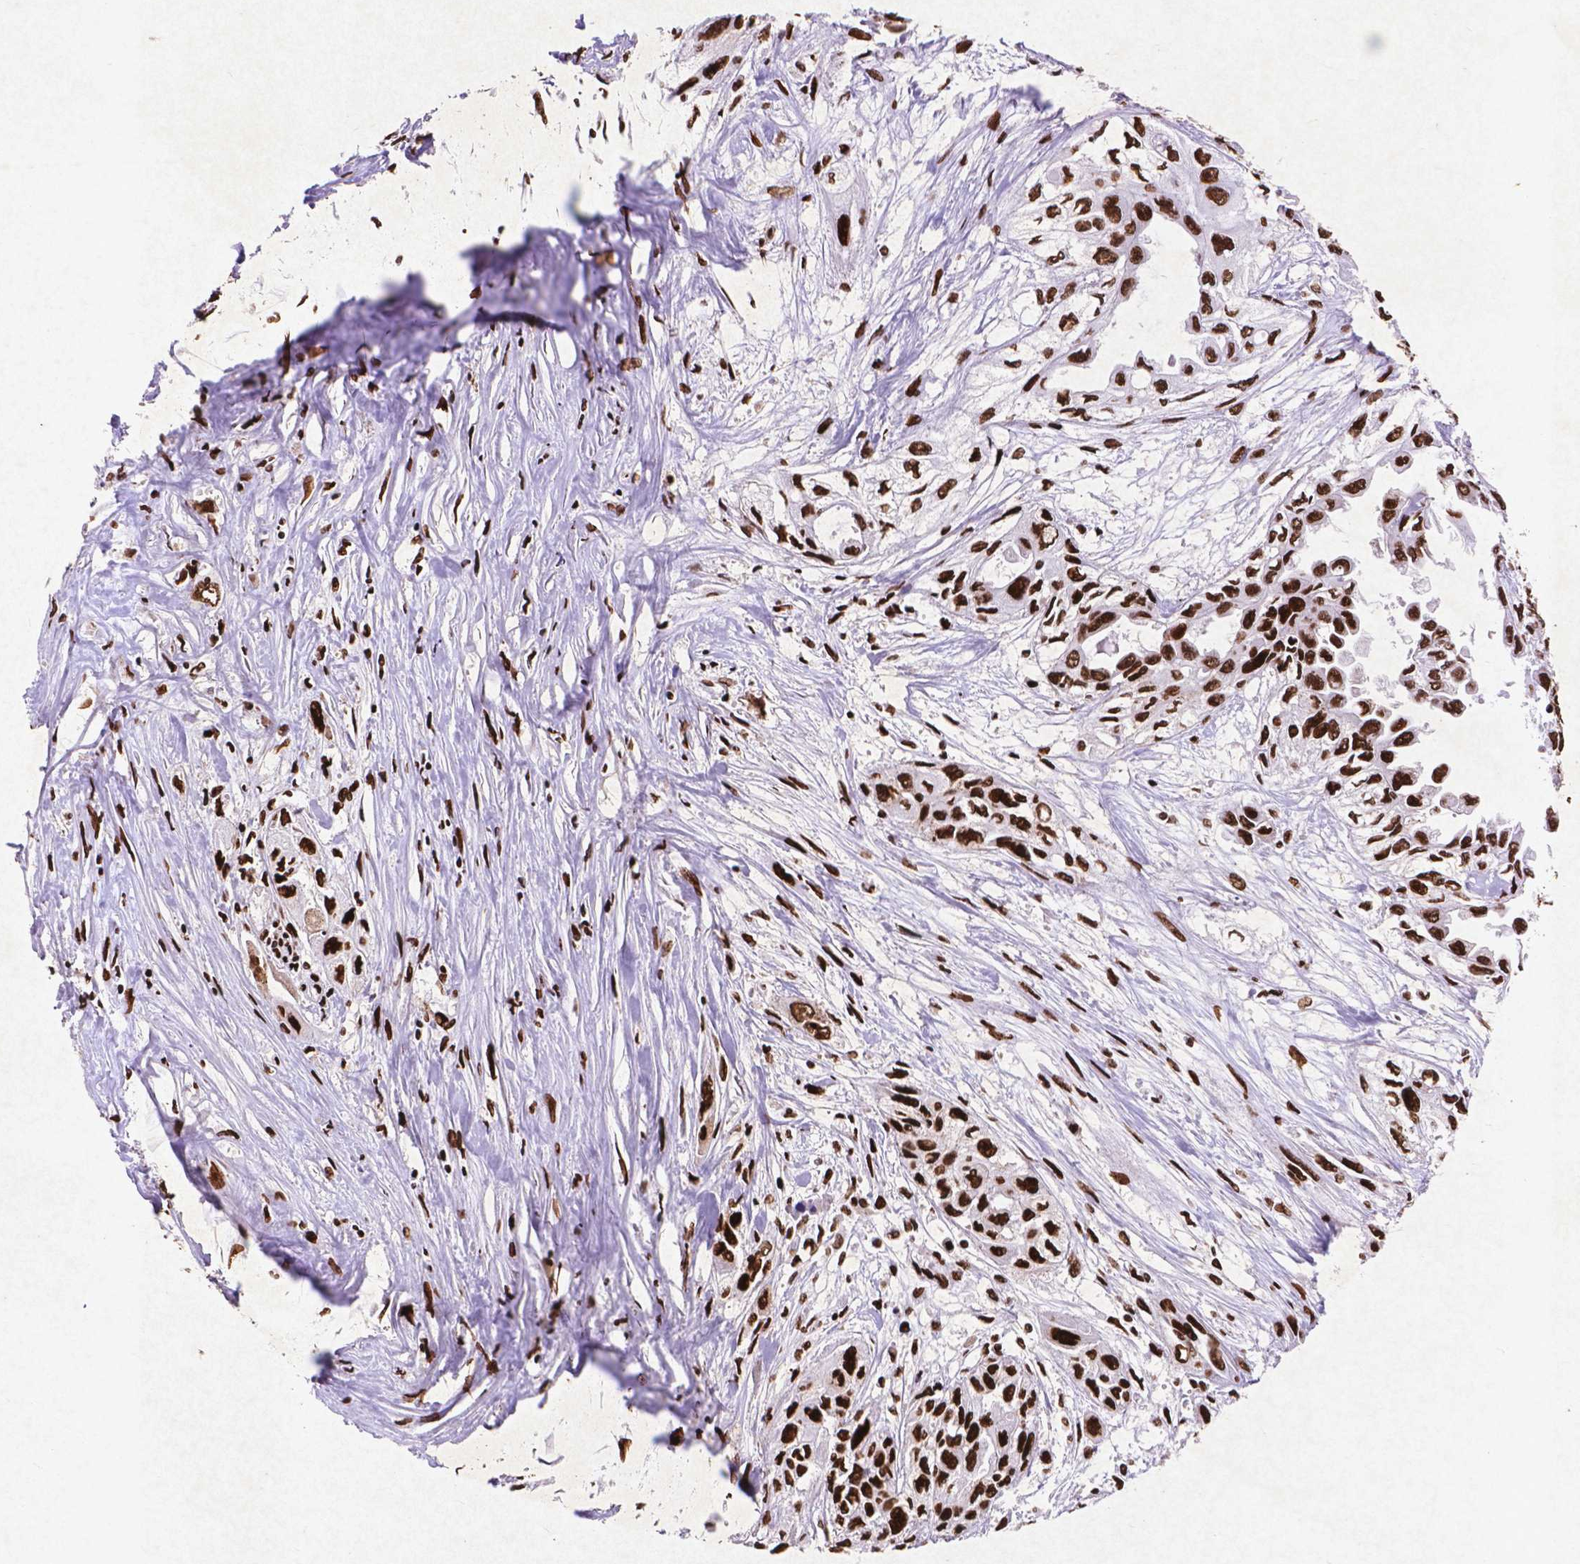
{"staining": {"intensity": "strong", "quantity": ">75%", "location": "nuclear"}, "tissue": "pancreatic cancer", "cell_type": "Tumor cells", "image_type": "cancer", "snomed": [{"axis": "morphology", "description": "Adenocarcinoma, NOS"}, {"axis": "topography", "description": "Pancreas"}], "caption": "IHC staining of pancreatic cancer, which reveals high levels of strong nuclear expression in about >75% of tumor cells indicating strong nuclear protein staining. The staining was performed using DAB (3,3'-diaminobenzidine) (brown) for protein detection and nuclei were counterstained in hematoxylin (blue).", "gene": "CITED2", "patient": {"sex": "female", "age": 55}}